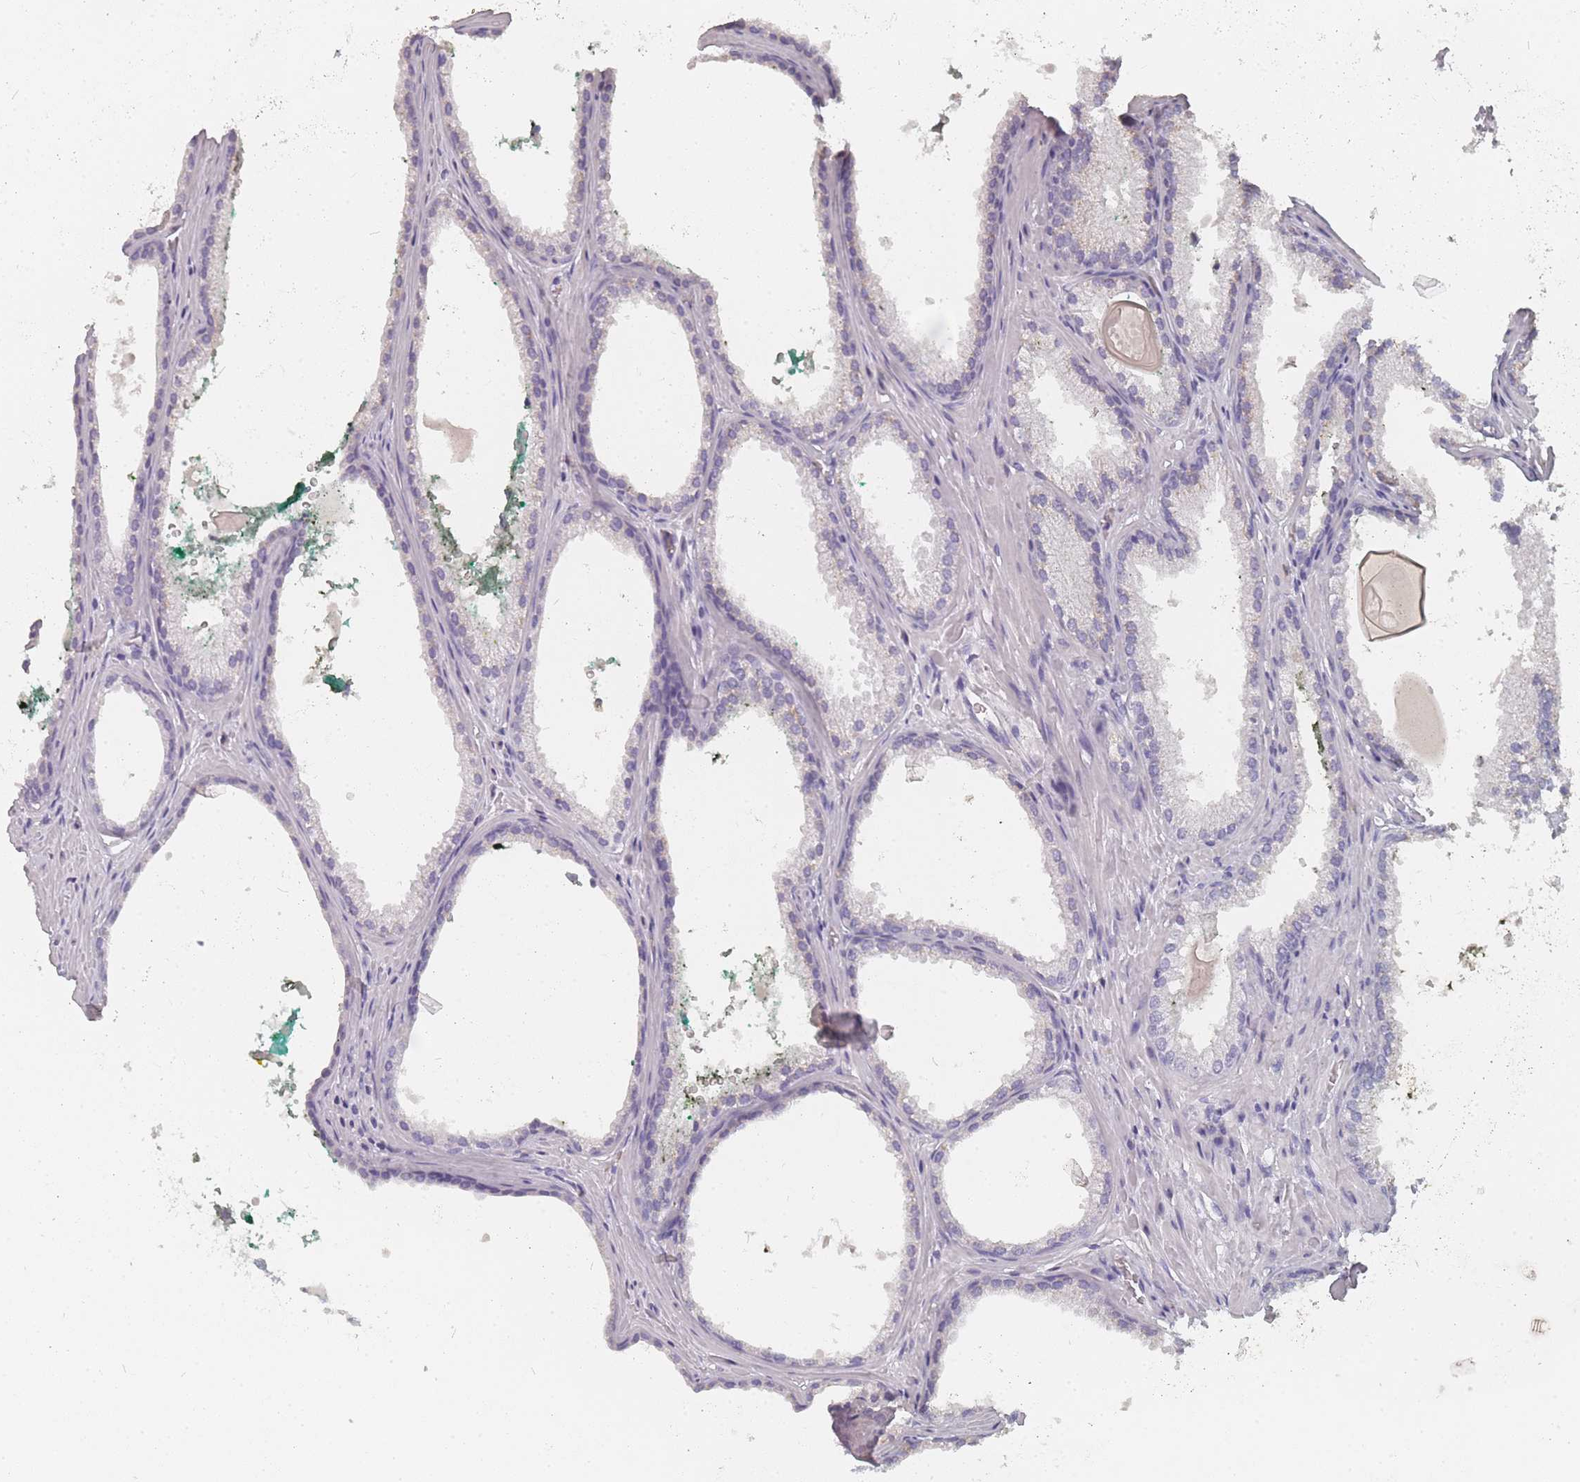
{"staining": {"intensity": "negative", "quantity": "none", "location": "none"}, "tissue": "prostate cancer", "cell_type": "Tumor cells", "image_type": "cancer", "snomed": [{"axis": "morphology", "description": "Adenocarcinoma, Low grade"}, {"axis": "topography", "description": "Prostate"}], "caption": "A histopathology image of human low-grade adenocarcinoma (prostate) is negative for staining in tumor cells.", "gene": "SLC35E4", "patient": {"sex": "male", "age": 69}}